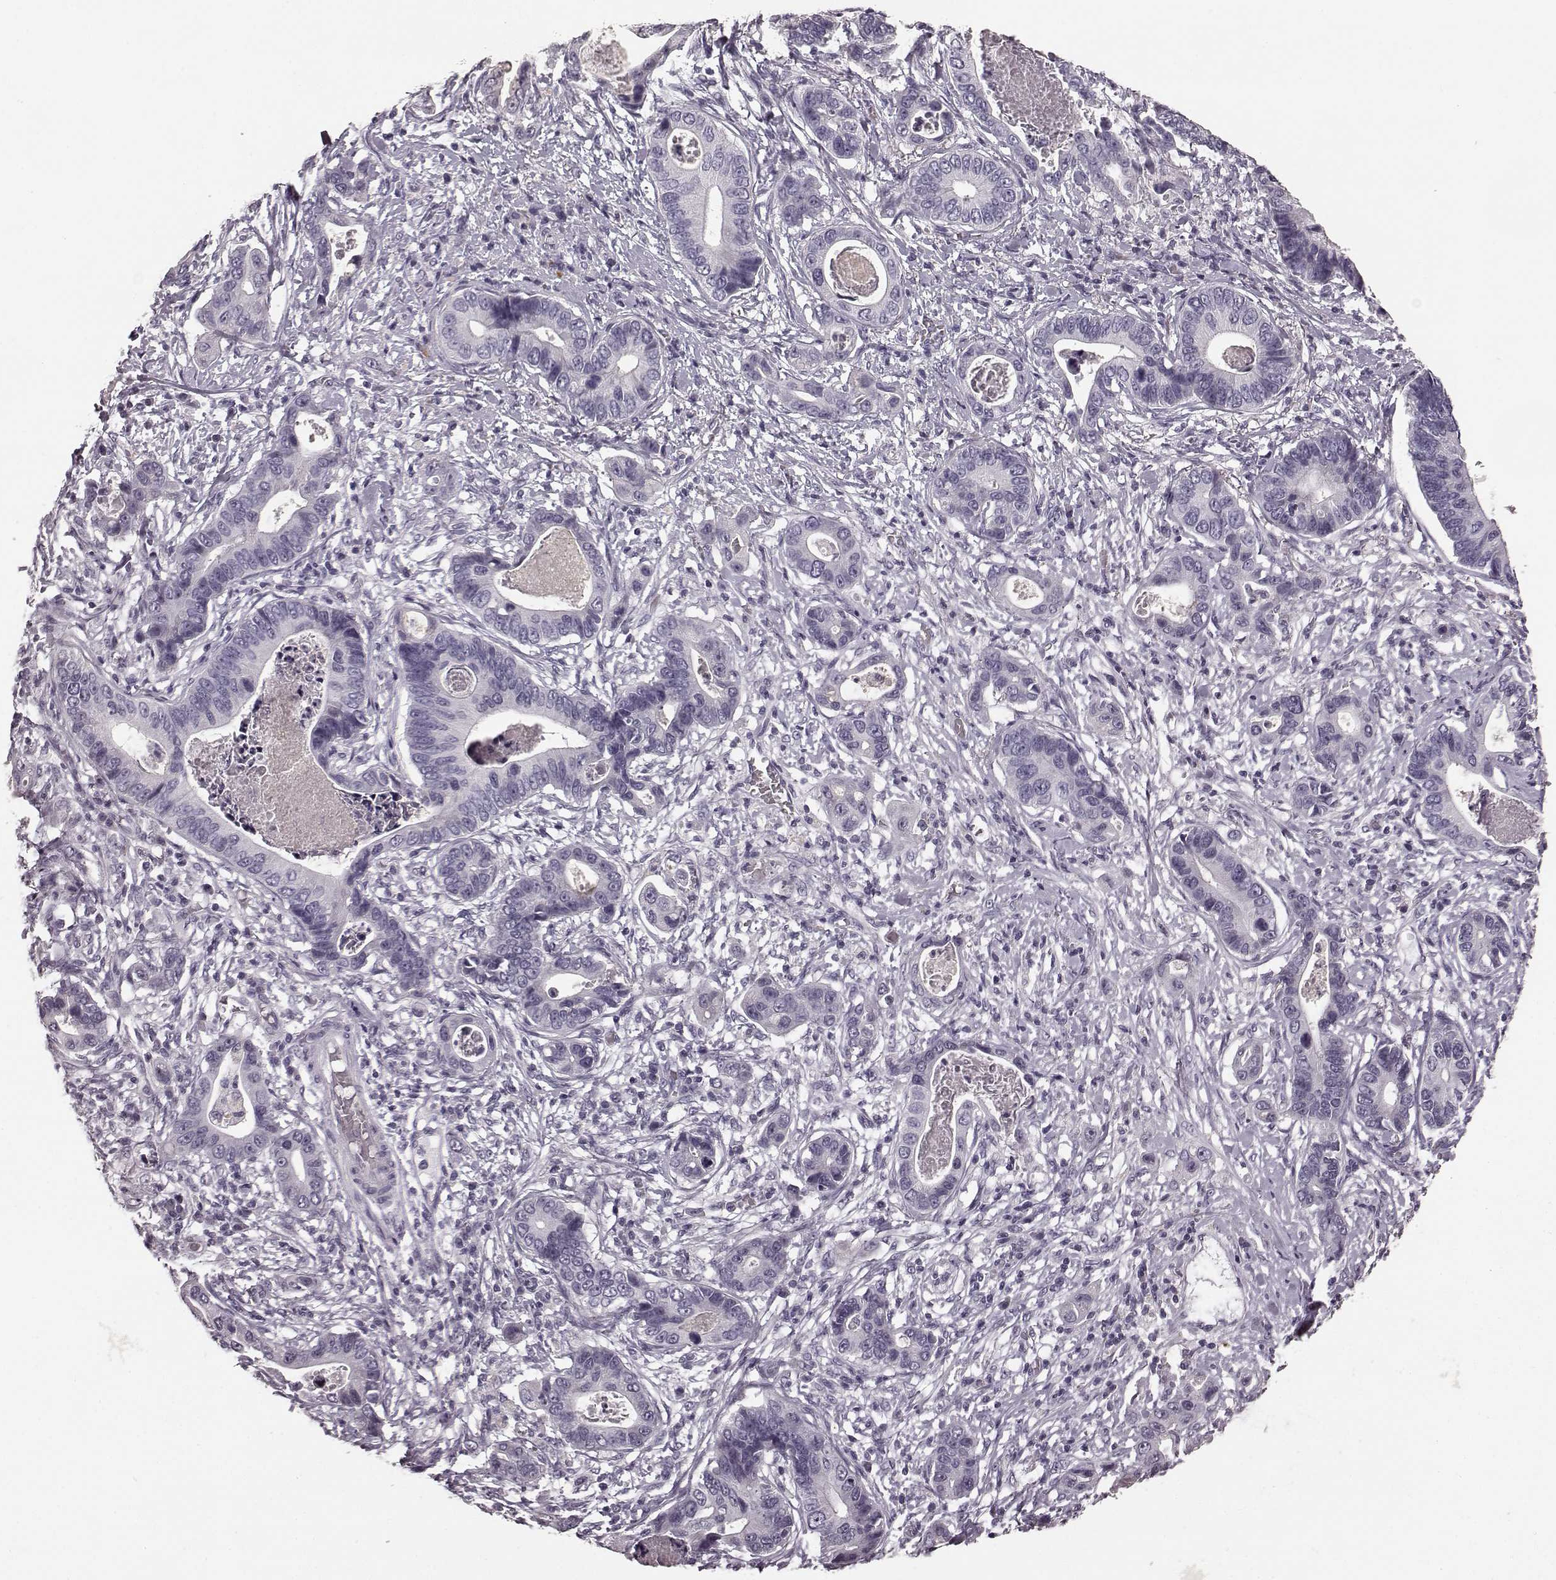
{"staining": {"intensity": "negative", "quantity": "none", "location": "none"}, "tissue": "stomach cancer", "cell_type": "Tumor cells", "image_type": "cancer", "snomed": [{"axis": "morphology", "description": "Adenocarcinoma, NOS"}, {"axis": "topography", "description": "Stomach"}], "caption": "Immunohistochemical staining of stomach cancer exhibits no significant staining in tumor cells.", "gene": "RIT2", "patient": {"sex": "male", "age": 84}}